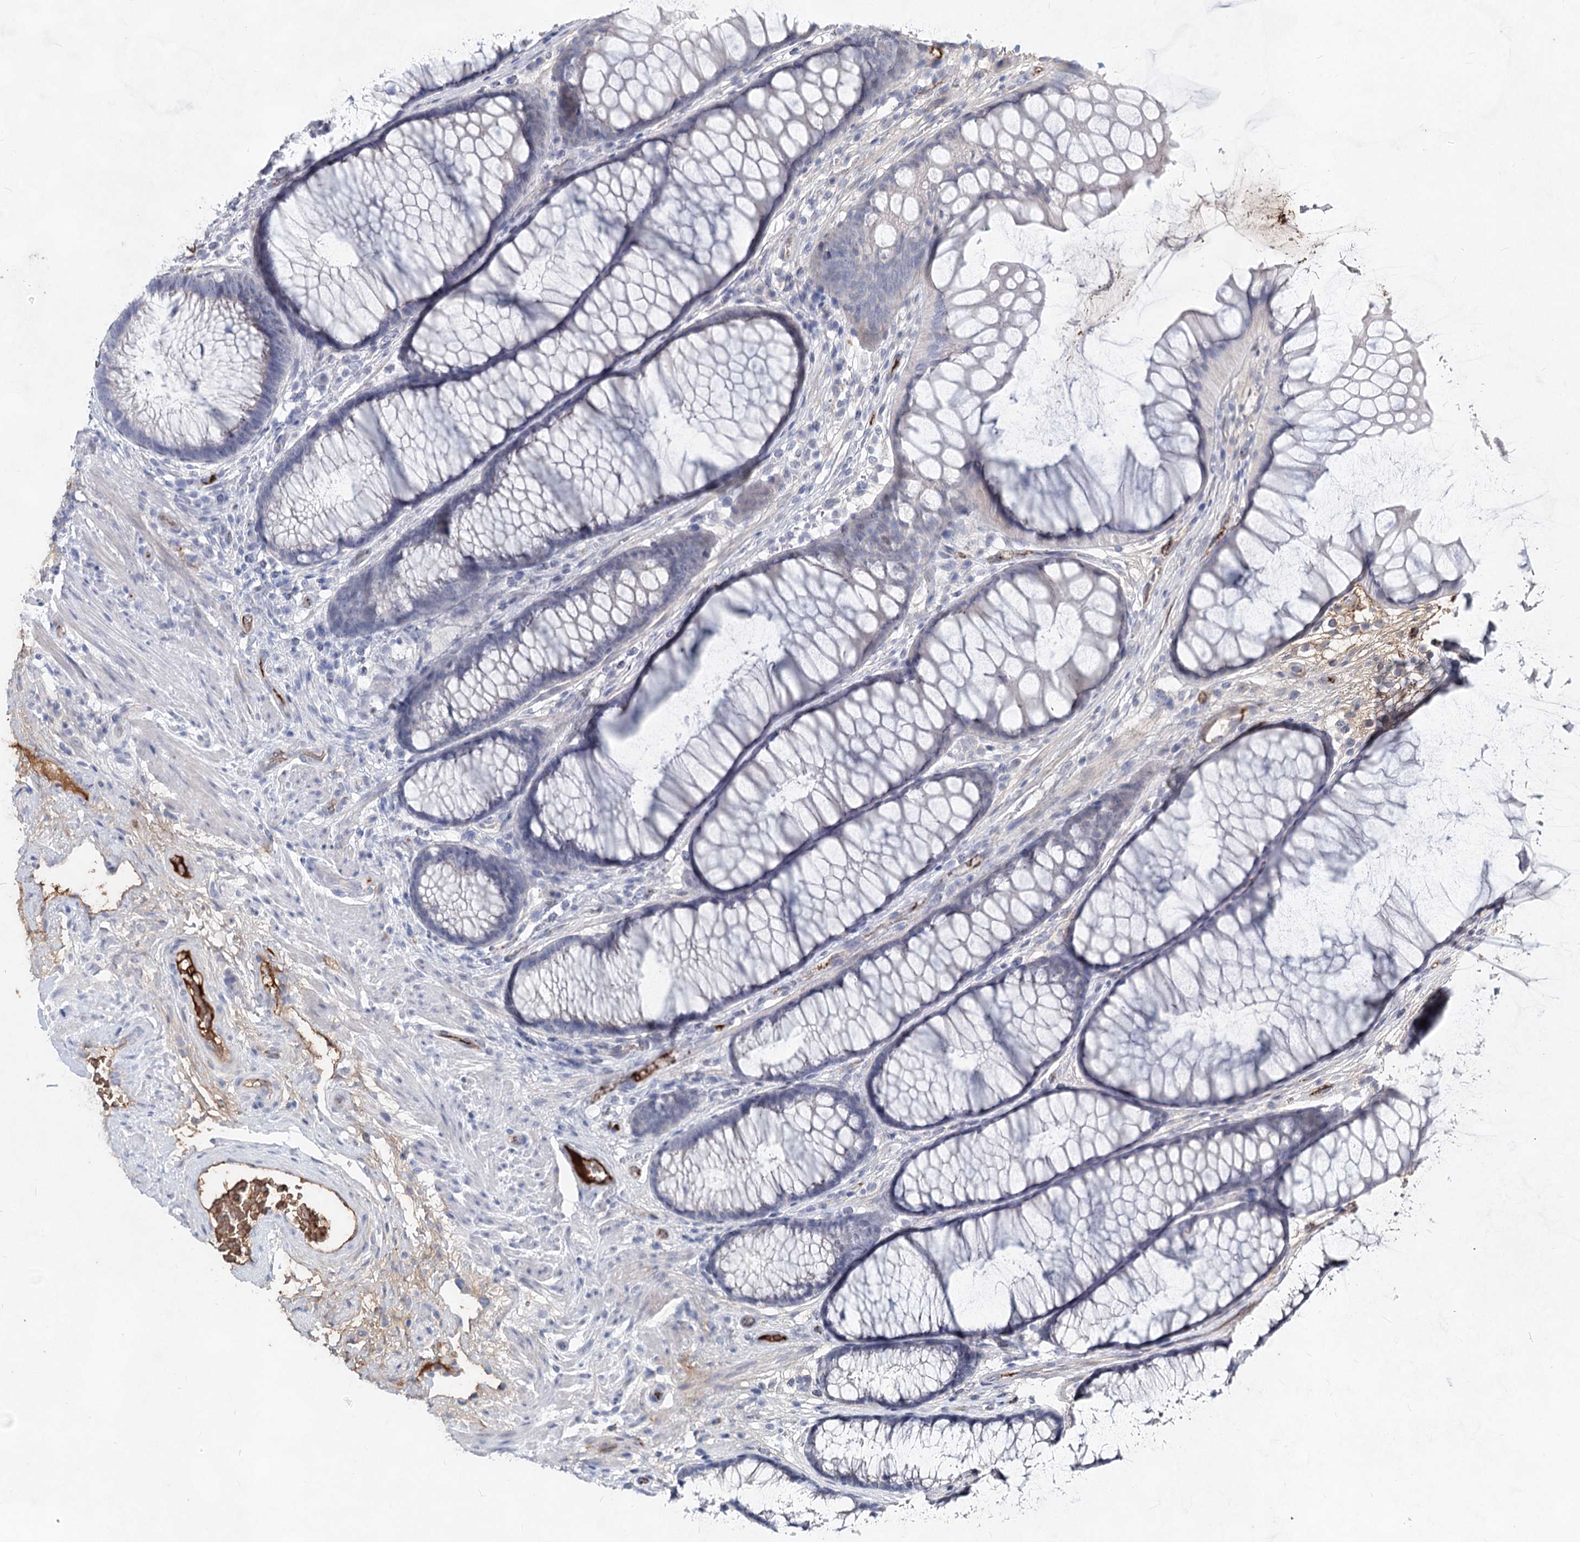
{"staining": {"intensity": "negative", "quantity": "none", "location": "none"}, "tissue": "colon", "cell_type": "Endothelial cells", "image_type": "normal", "snomed": [{"axis": "morphology", "description": "Normal tissue, NOS"}, {"axis": "topography", "description": "Colon"}], "caption": "Protein analysis of normal colon exhibits no significant positivity in endothelial cells. (Immunohistochemistry (ihc), brightfield microscopy, high magnification).", "gene": "TASOR2", "patient": {"sex": "female", "age": 82}}